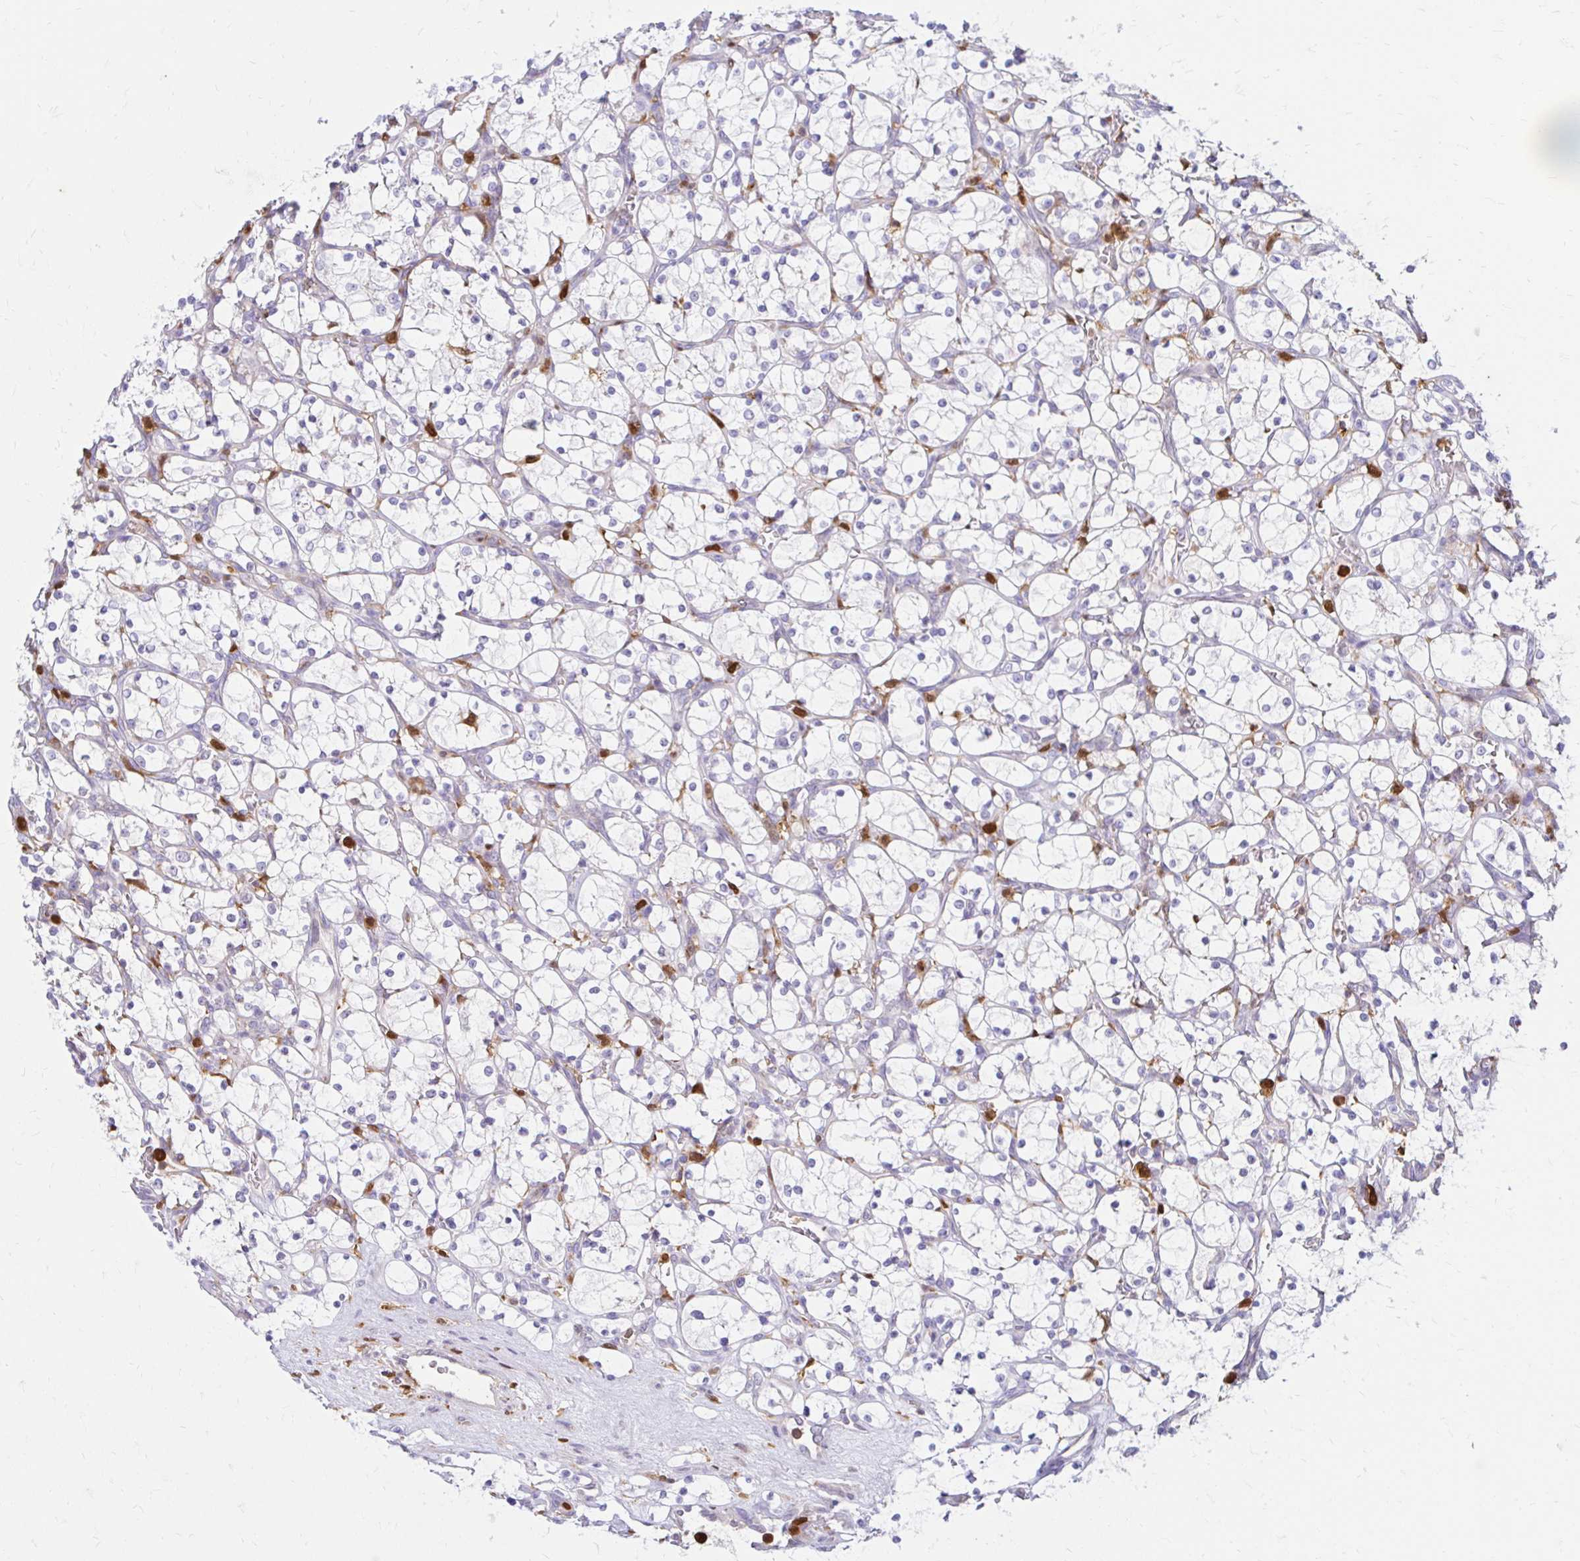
{"staining": {"intensity": "negative", "quantity": "none", "location": "none"}, "tissue": "renal cancer", "cell_type": "Tumor cells", "image_type": "cancer", "snomed": [{"axis": "morphology", "description": "Adenocarcinoma, NOS"}, {"axis": "topography", "description": "Kidney"}], "caption": "Immunohistochemistry (IHC) of human renal cancer (adenocarcinoma) displays no positivity in tumor cells.", "gene": "PYCARD", "patient": {"sex": "female", "age": 69}}